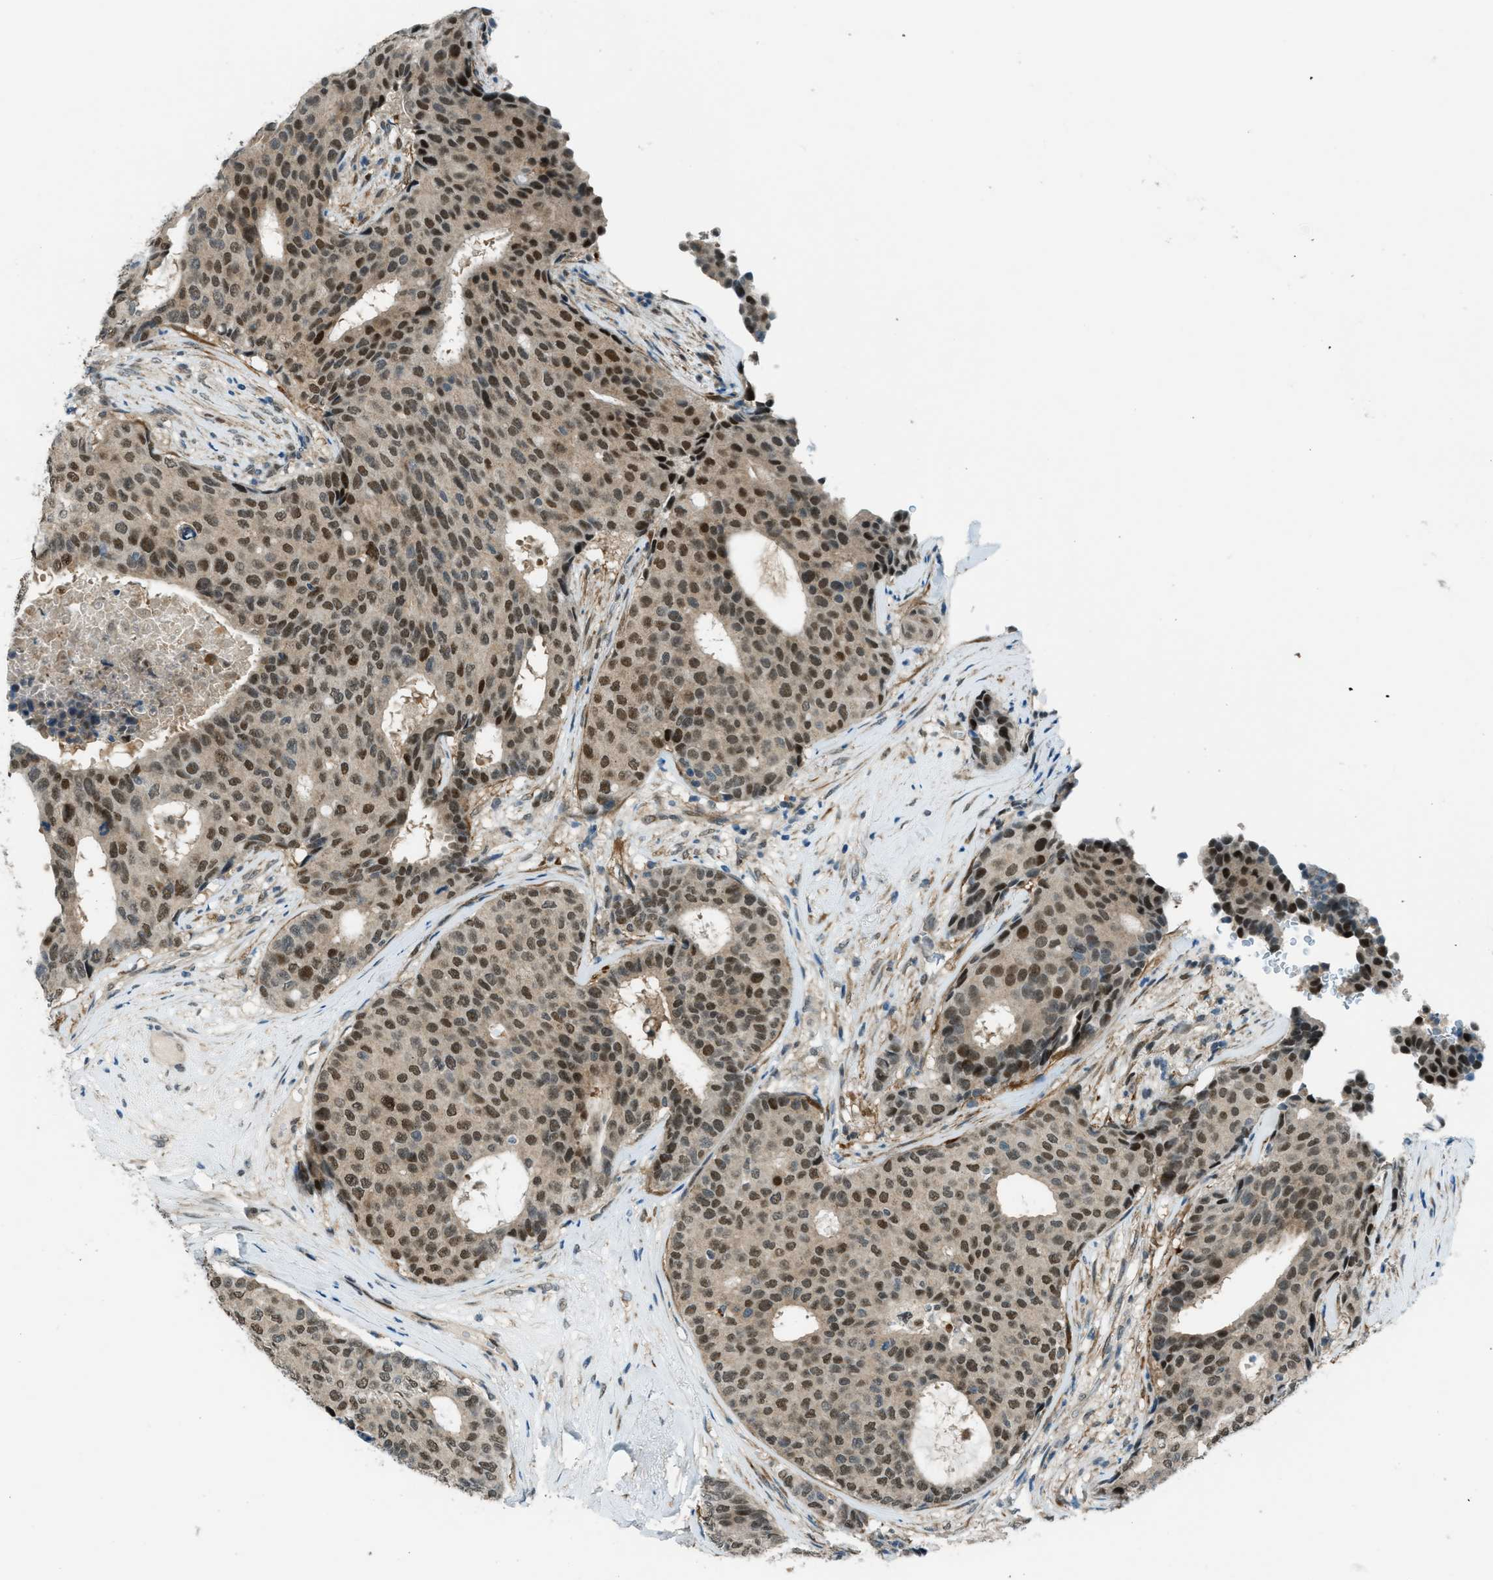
{"staining": {"intensity": "strong", "quantity": ">75%", "location": "nuclear"}, "tissue": "breast cancer", "cell_type": "Tumor cells", "image_type": "cancer", "snomed": [{"axis": "morphology", "description": "Duct carcinoma"}, {"axis": "topography", "description": "Breast"}], "caption": "Infiltrating ductal carcinoma (breast) stained with a protein marker exhibits strong staining in tumor cells.", "gene": "NPEPL1", "patient": {"sex": "female", "age": 75}}